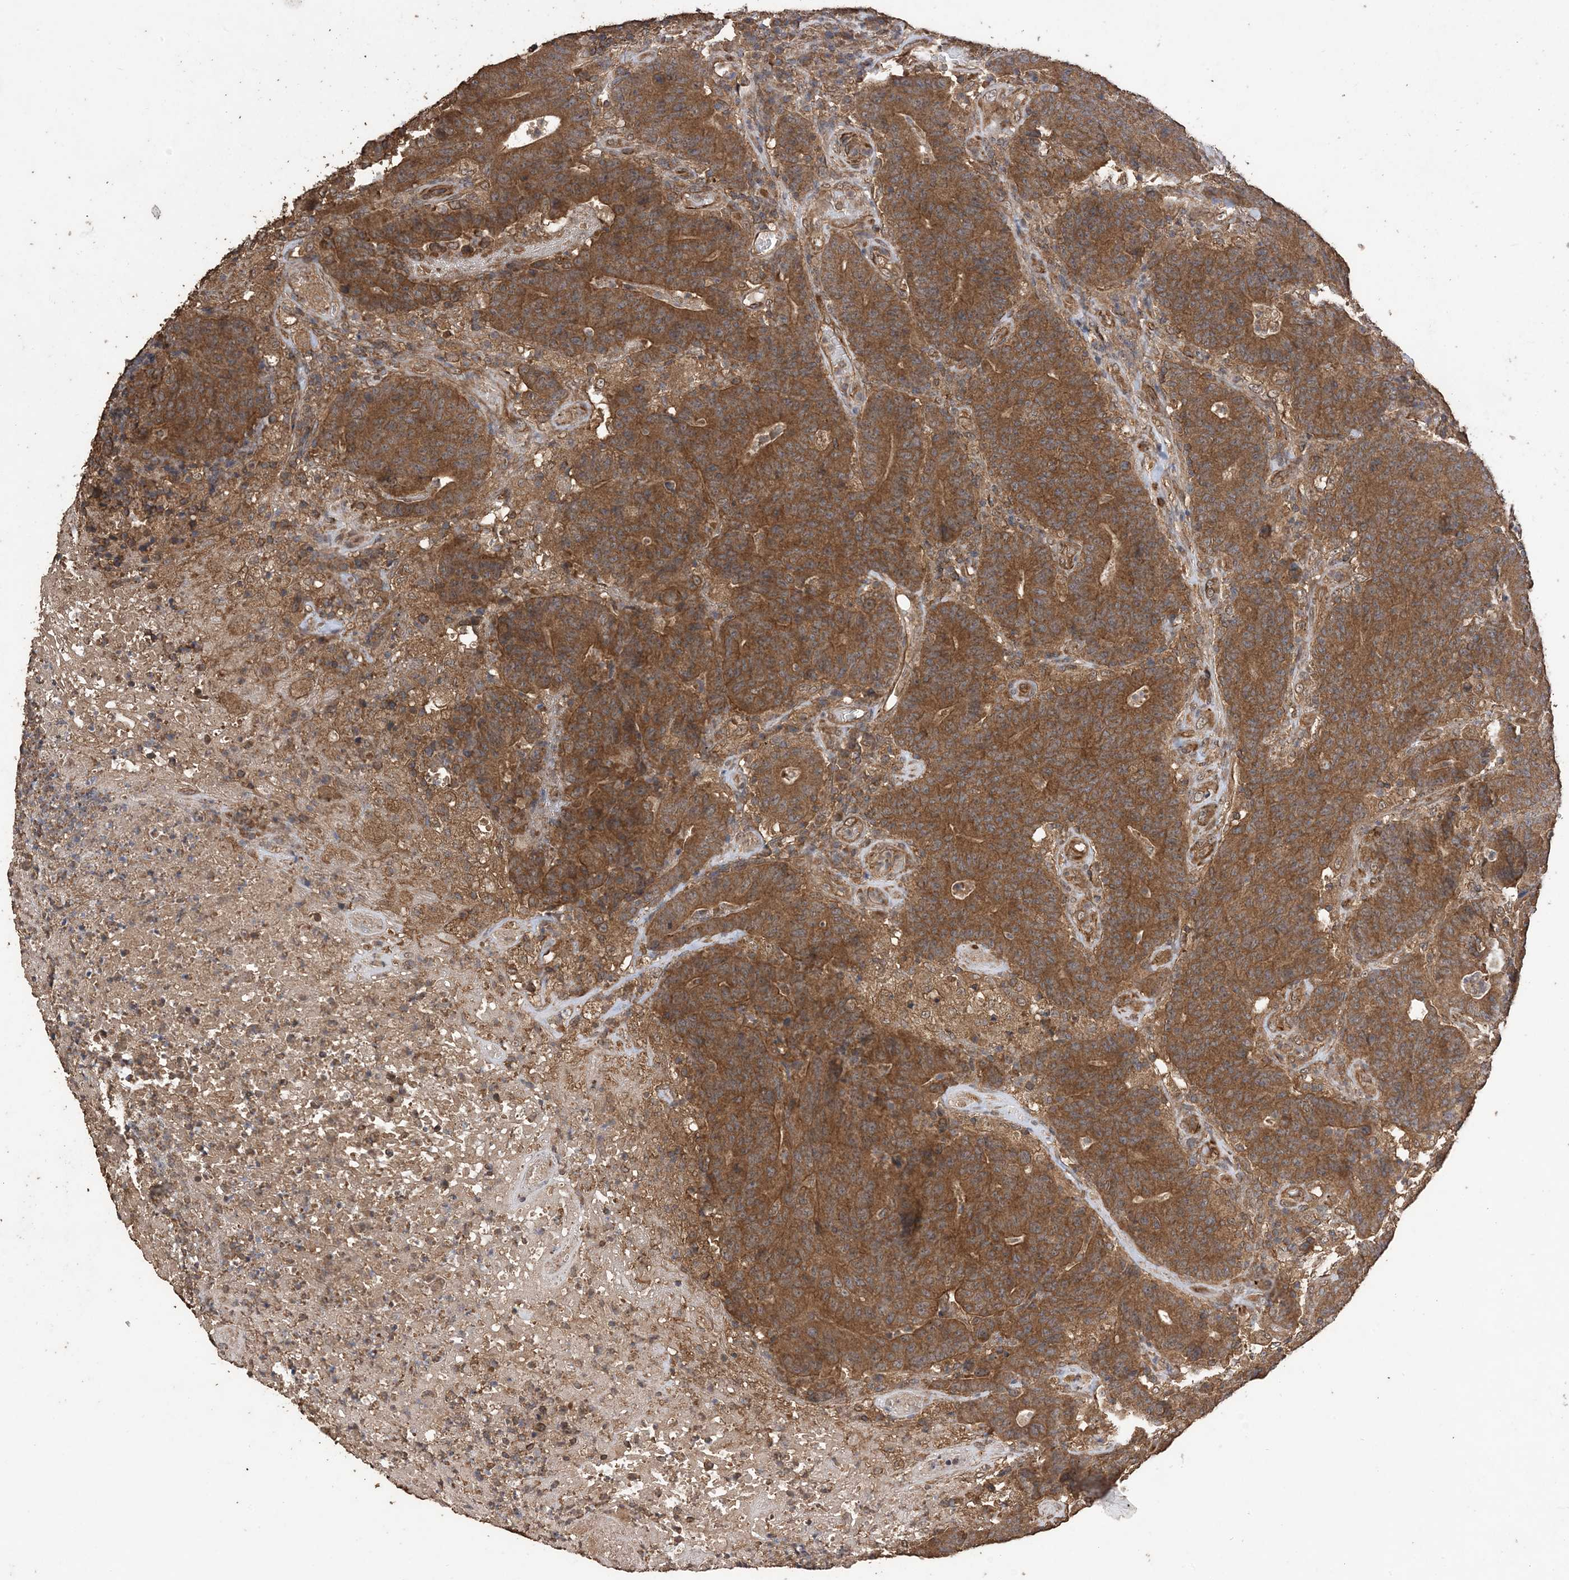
{"staining": {"intensity": "moderate", "quantity": ">75%", "location": "cytoplasmic/membranous"}, "tissue": "colorectal cancer", "cell_type": "Tumor cells", "image_type": "cancer", "snomed": [{"axis": "morphology", "description": "Normal tissue, NOS"}, {"axis": "morphology", "description": "Adenocarcinoma, NOS"}, {"axis": "topography", "description": "Colon"}], "caption": "Immunohistochemistry (IHC) (DAB (3,3'-diaminobenzidine)) staining of adenocarcinoma (colorectal) demonstrates moderate cytoplasmic/membranous protein positivity in about >75% of tumor cells.", "gene": "ZKSCAN5", "patient": {"sex": "female", "age": 75}}